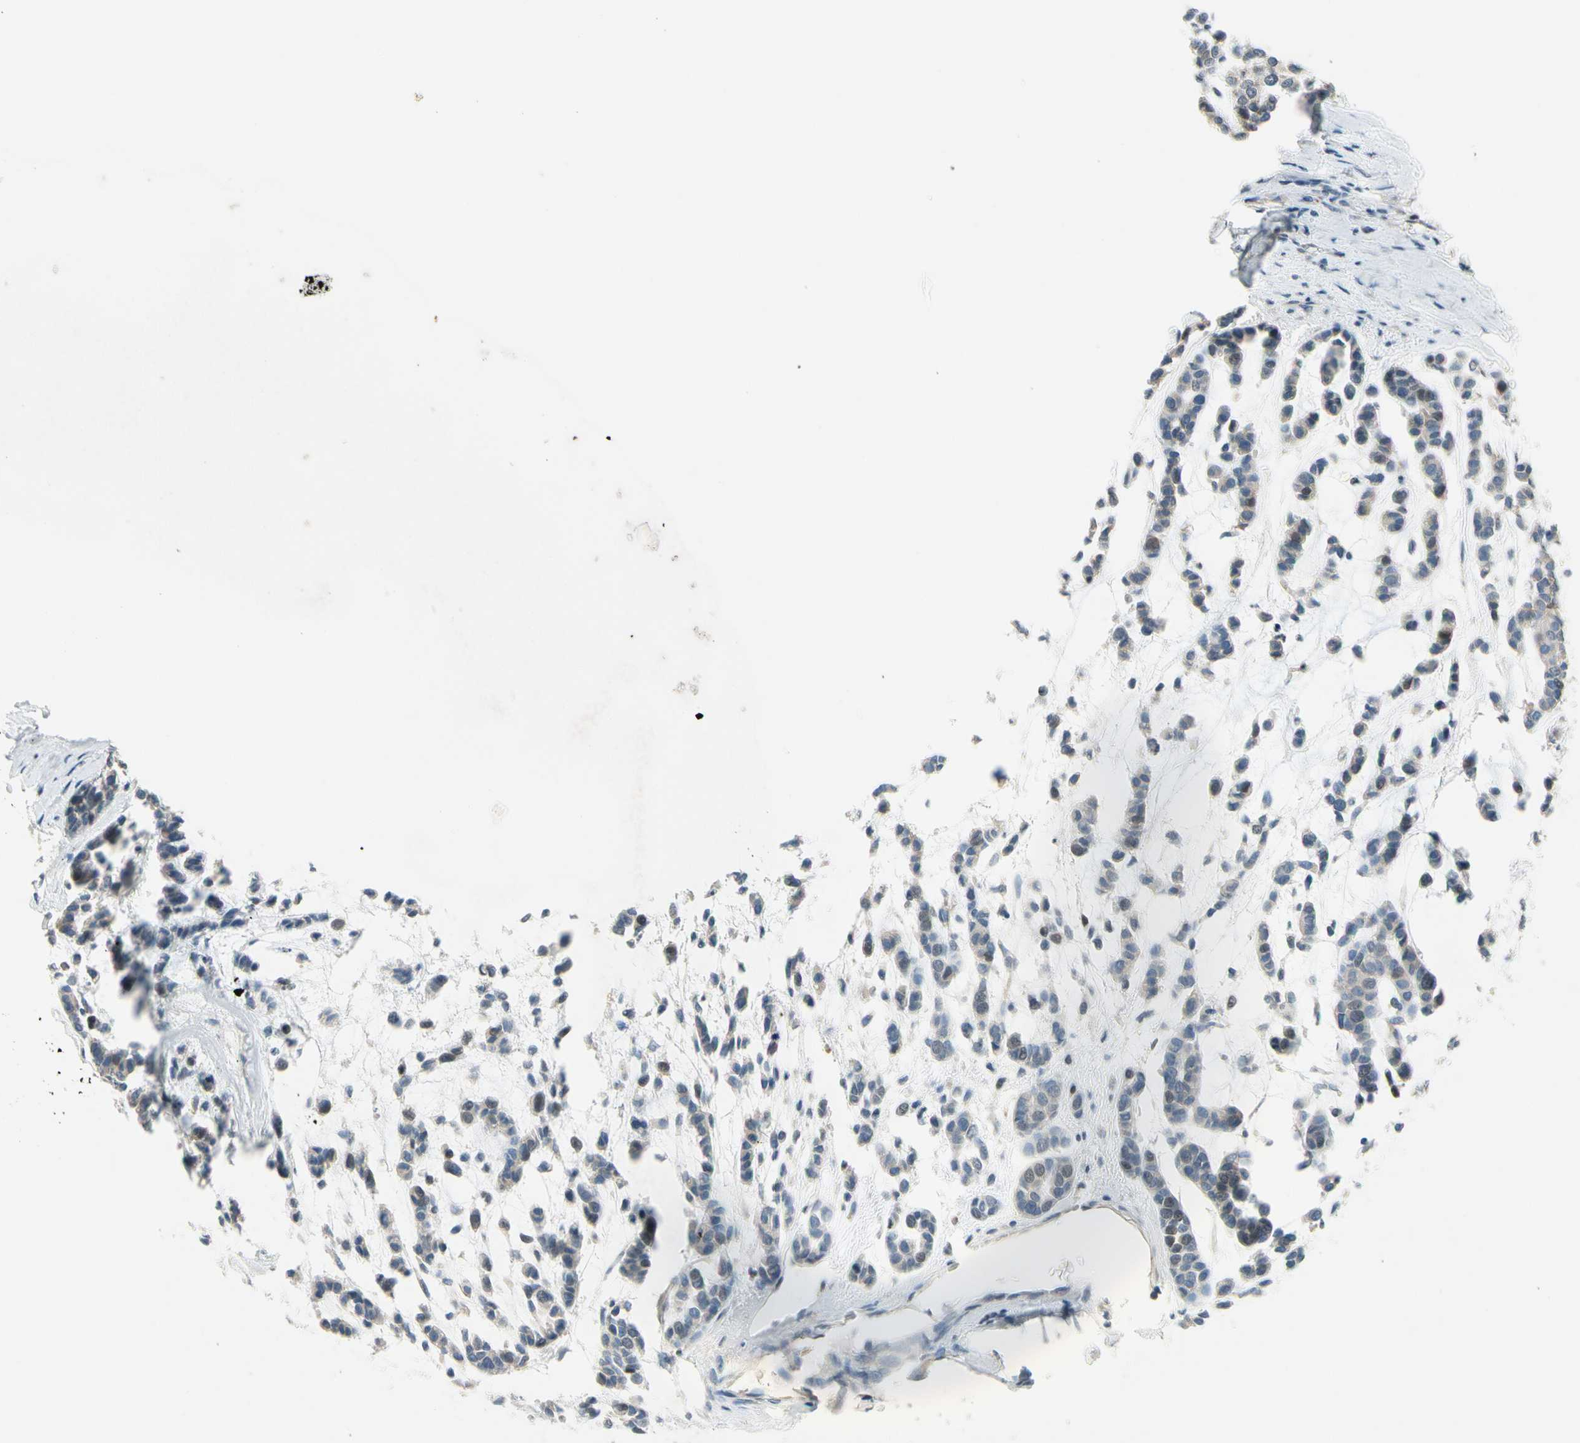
{"staining": {"intensity": "weak", "quantity": "<25%", "location": "cytoplasmic/membranous"}, "tissue": "head and neck cancer", "cell_type": "Tumor cells", "image_type": "cancer", "snomed": [{"axis": "morphology", "description": "Adenocarcinoma, NOS"}, {"axis": "morphology", "description": "Adenoma, NOS"}, {"axis": "topography", "description": "Head-Neck"}], "caption": "Tumor cells are negative for protein expression in human head and neck cancer.", "gene": "PIP5K1B", "patient": {"sex": "female", "age": 55}}